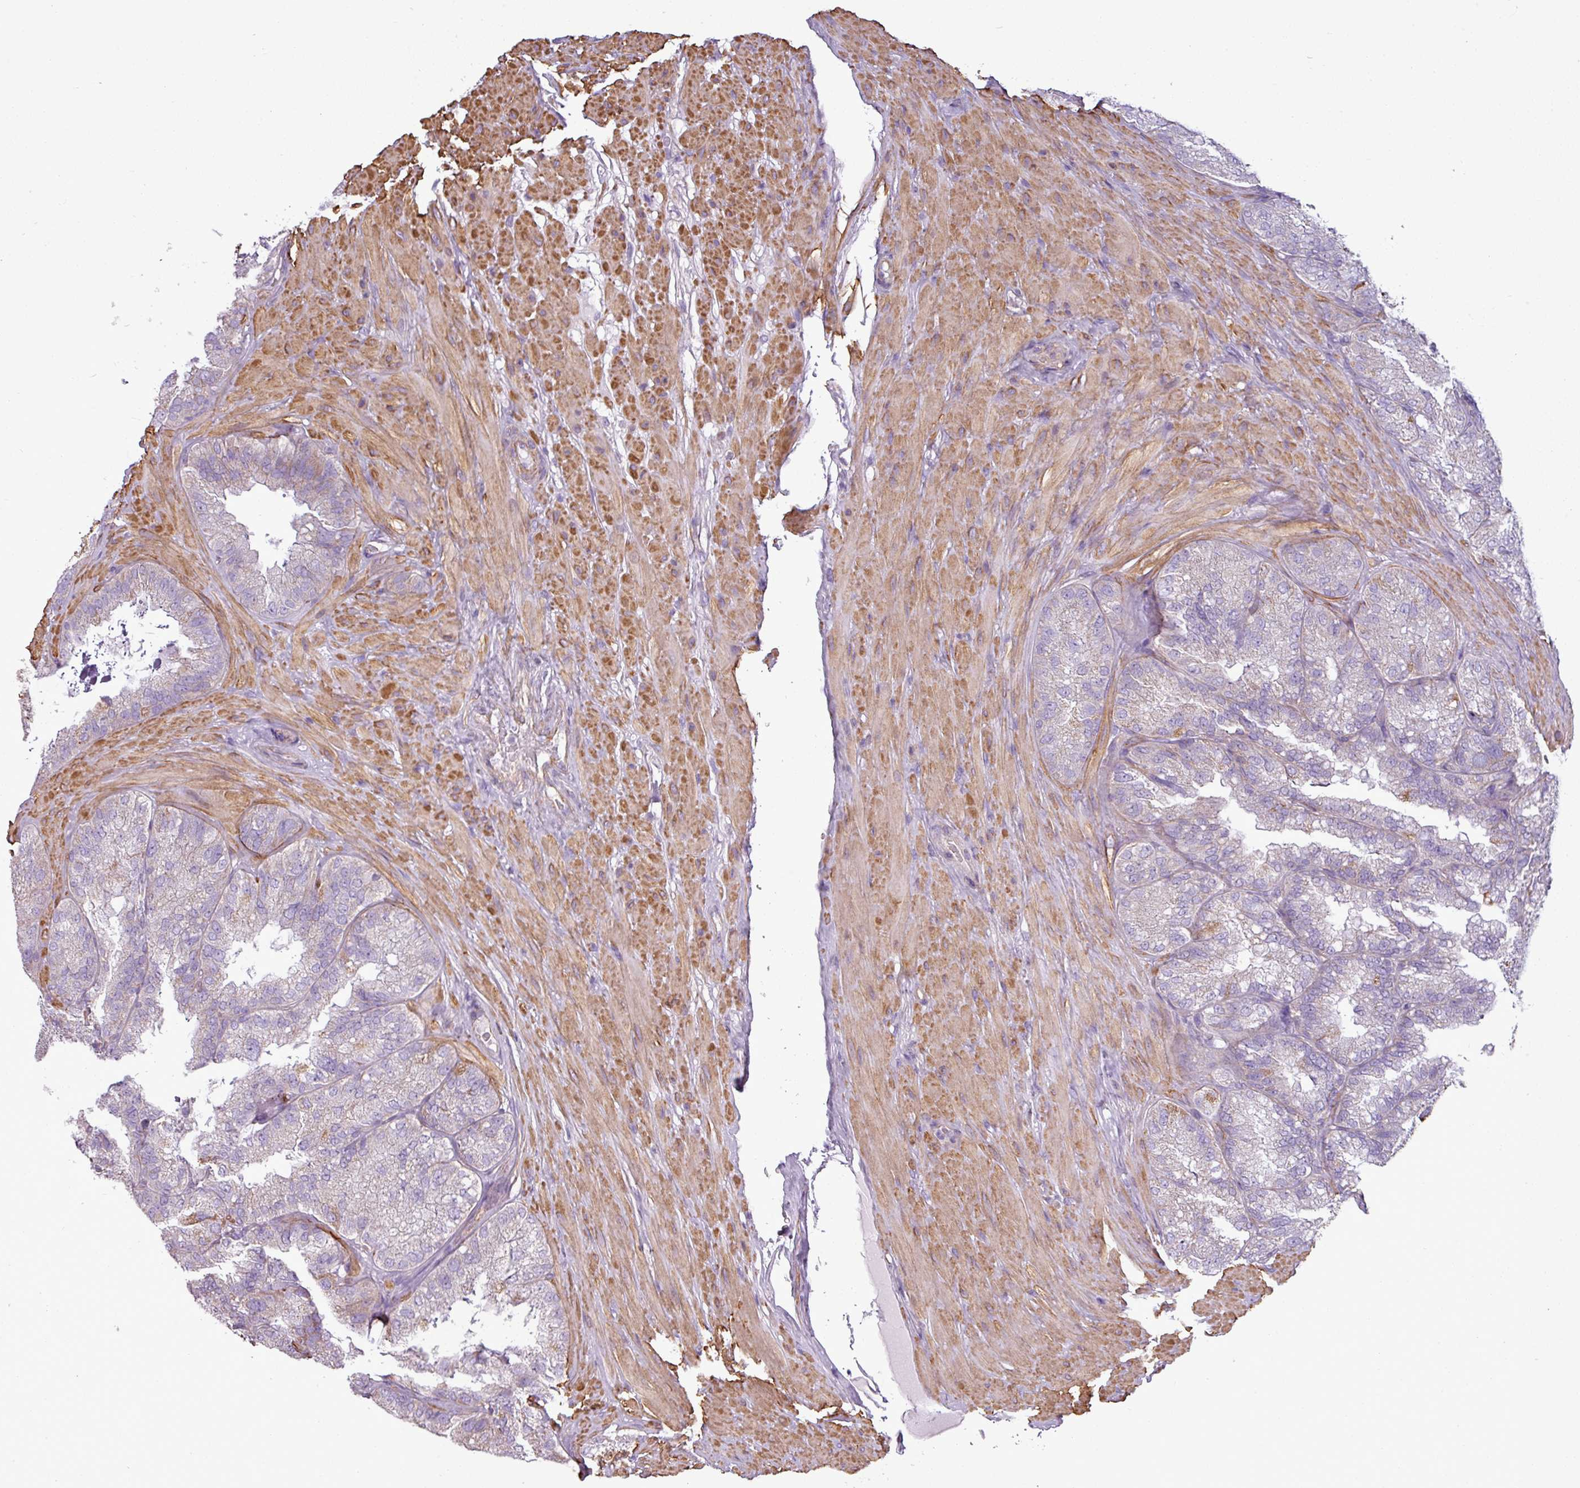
{"staining": {"intensity": "weak", "quantity": "<25%", "location": "cytoplasmic/membranous"}, "tissue": "seminal vesicle", "cell_type": "Glandular cells", "image_type": "normal", "snomed": [{"axis": "morphology", "description": "Normal tissue, NOS"}, {"axis": "topography", "description": "Seminal veicle"}], "caption": "The micrograph reveals no significant expression in glandular cells of seminal vesicle.", "gene": "BTN2A2", "patient": {"sex": "male", "age": 58}}